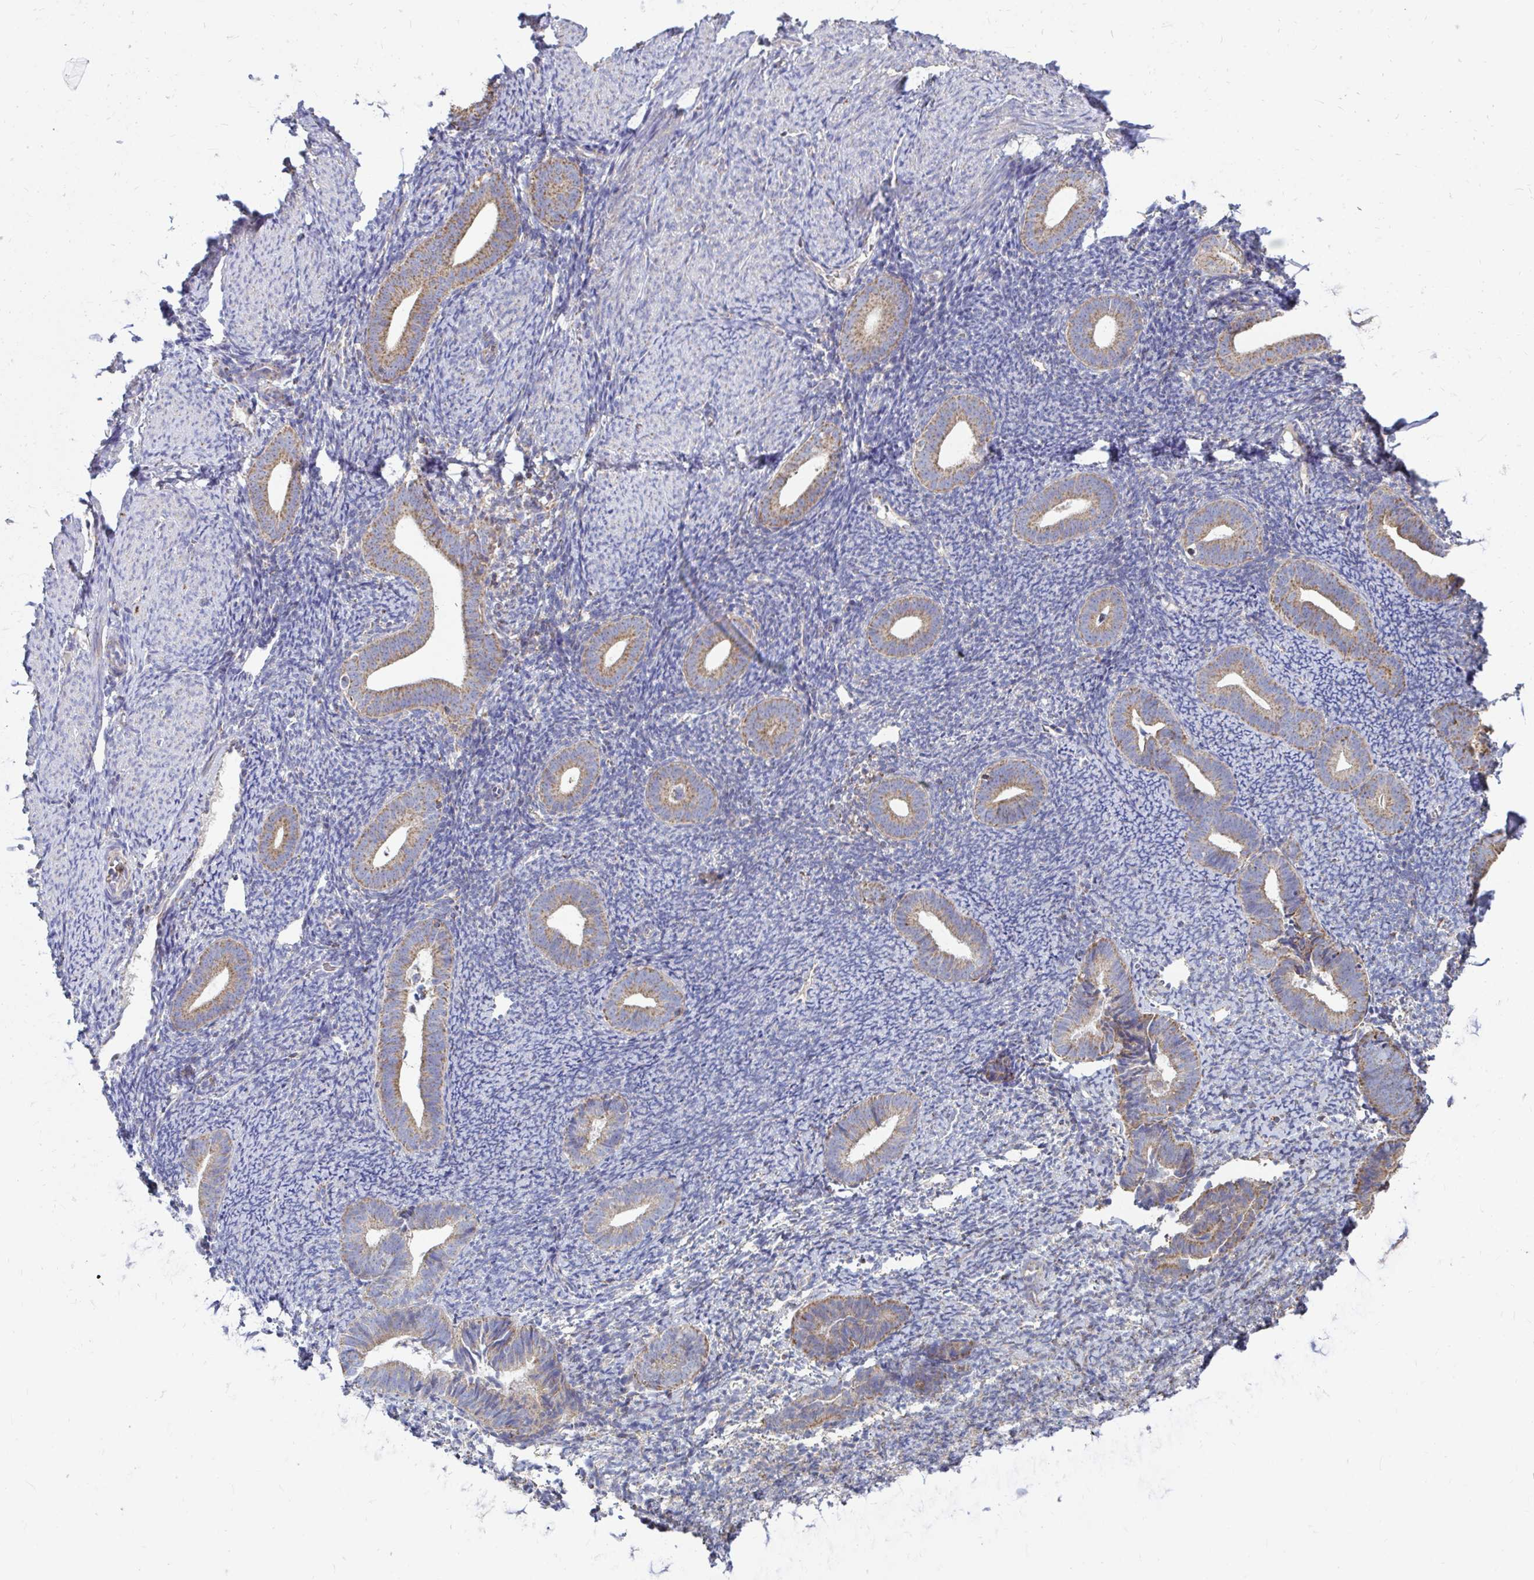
{"staining": {"intensity": "negative", "quantity": "none", "location": "none"}, "tissue": "endometrium", "cell_type": "Cells in endometrial stroma", "image_type": "normal", "snomed": [{"axis": "morphology", "description": "Normal tissue, NOS"}, {"axis": "topography", "description": "Endometrium"}], "caption": "This micrograph is of unremarkable endometrium stained with immunohistochemistry to label a protein in brown with the nuclei are counter-stained blue. There is no positivity in cells in endometrial stroma.", "gene": "OR10R2", "patient": {"sex": "female", "age": 39}}